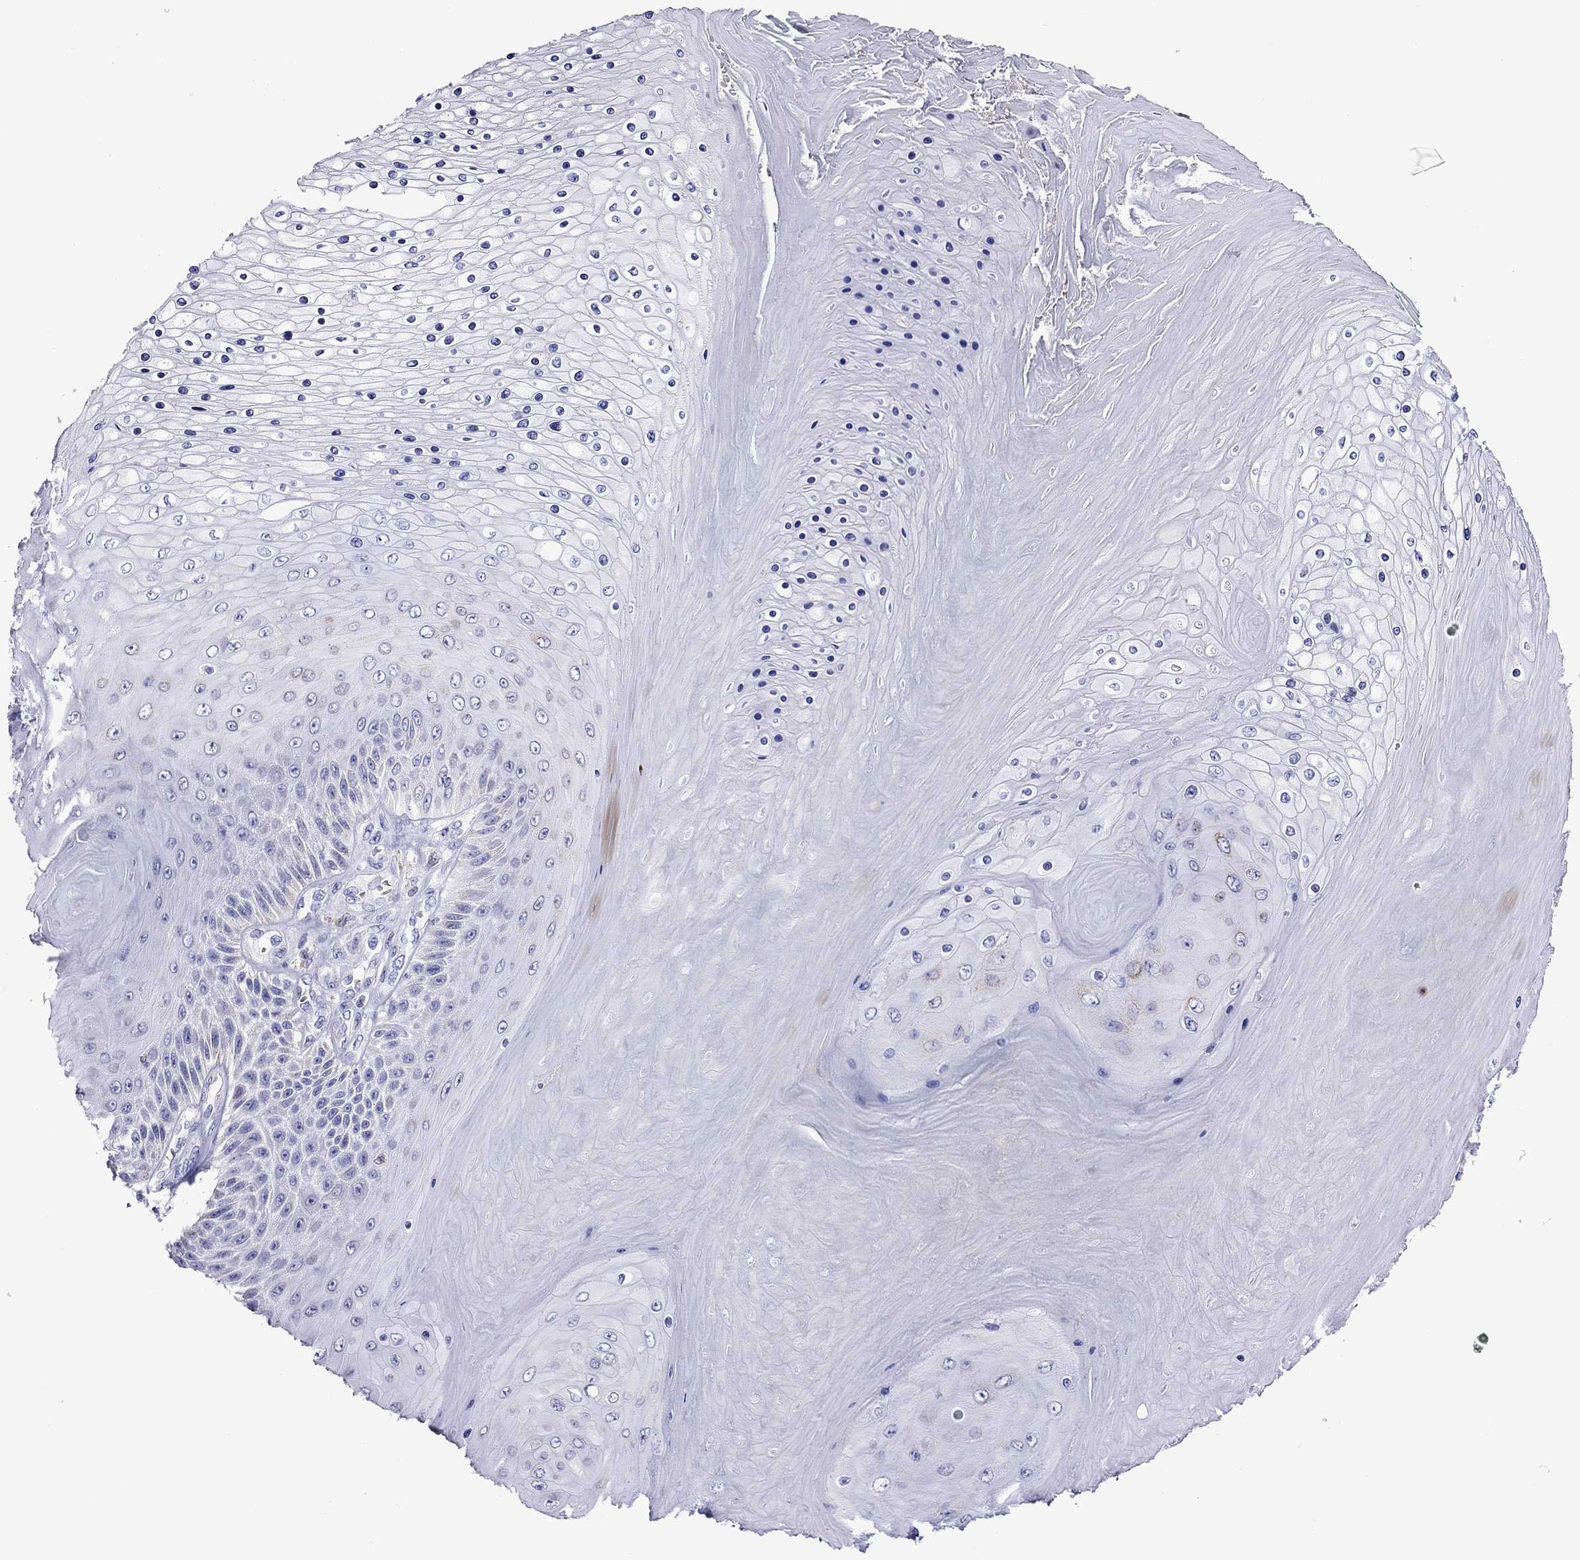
{"staining": {"intensity": "negative", "quantity": "none", "location": "none"}, "tissue": "skin cancer", "cell_type": "Tumor cells", "image_type": "cancer", "snomed": [{"axis": "morphology", "description": "Squamous cell carcinoma, NOS"}, {"axis": "topography", "description": "Skin"}], "caption": "Skin squamous cell carcinoma was stained to show a protein in brown. There is no significant staining in tumor cells.", "gene": "SCG2", "patient": {"sex": "male", "age": 62}}